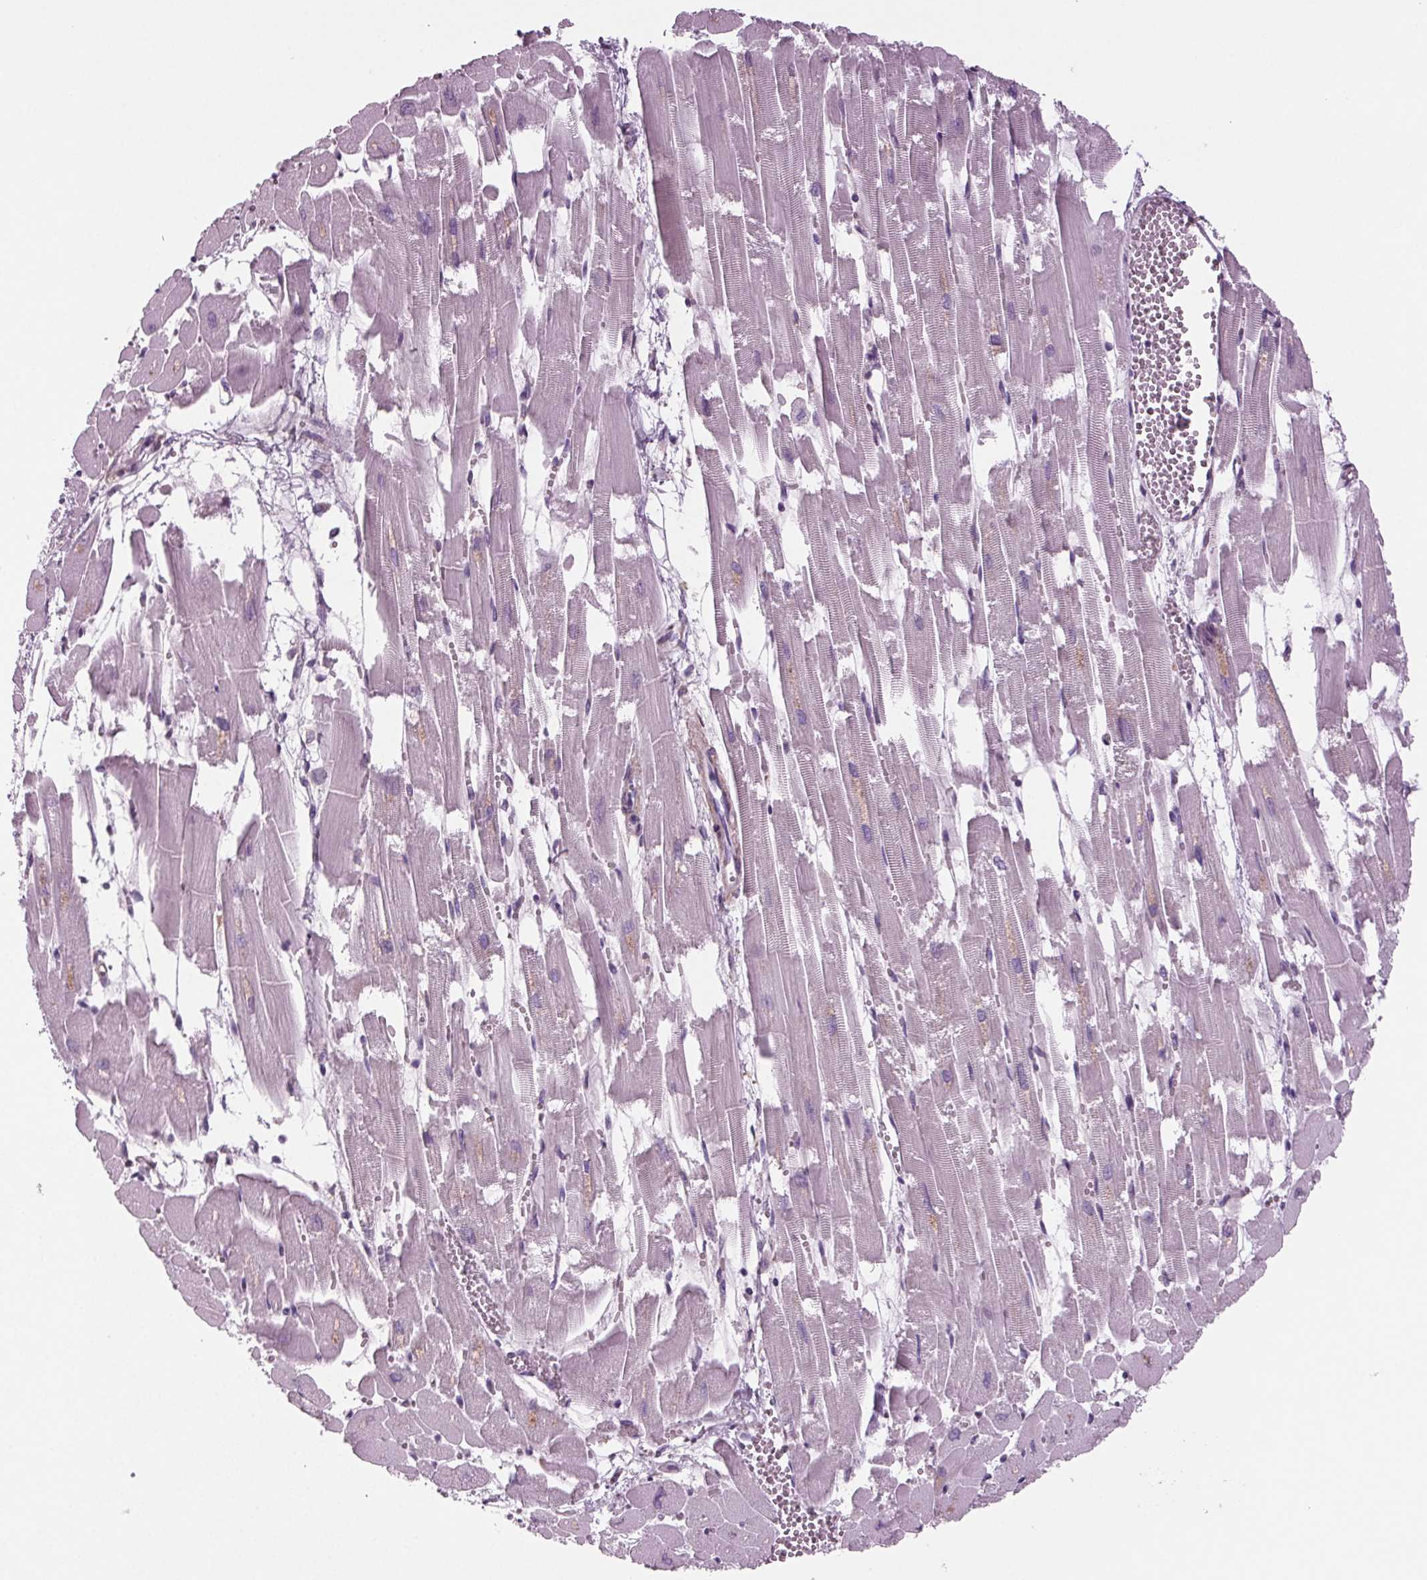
{"staining": {"intensity": "negative", "quantity": "none", "location": "none"}, "tissue": "heart muscle", "cell_type": "Cardiomyocytes", "image_type": "normal", "snomed": [{"axis": "morphology", "description": "Normal tissue, NOS"}, {"axis": "topography", "description": "Heart"}], "caption": "An immunohistochemistry (IHC) image of unremarkable heart muscle is shown. There is no staining in cardiomyocytes of heart muscle. (DAB (3,3'-diaminobenzidine) immunohistochemistry, high magnification).", "gene": "BHLHE22", "patient": {"sex": "female", "age": 52}}